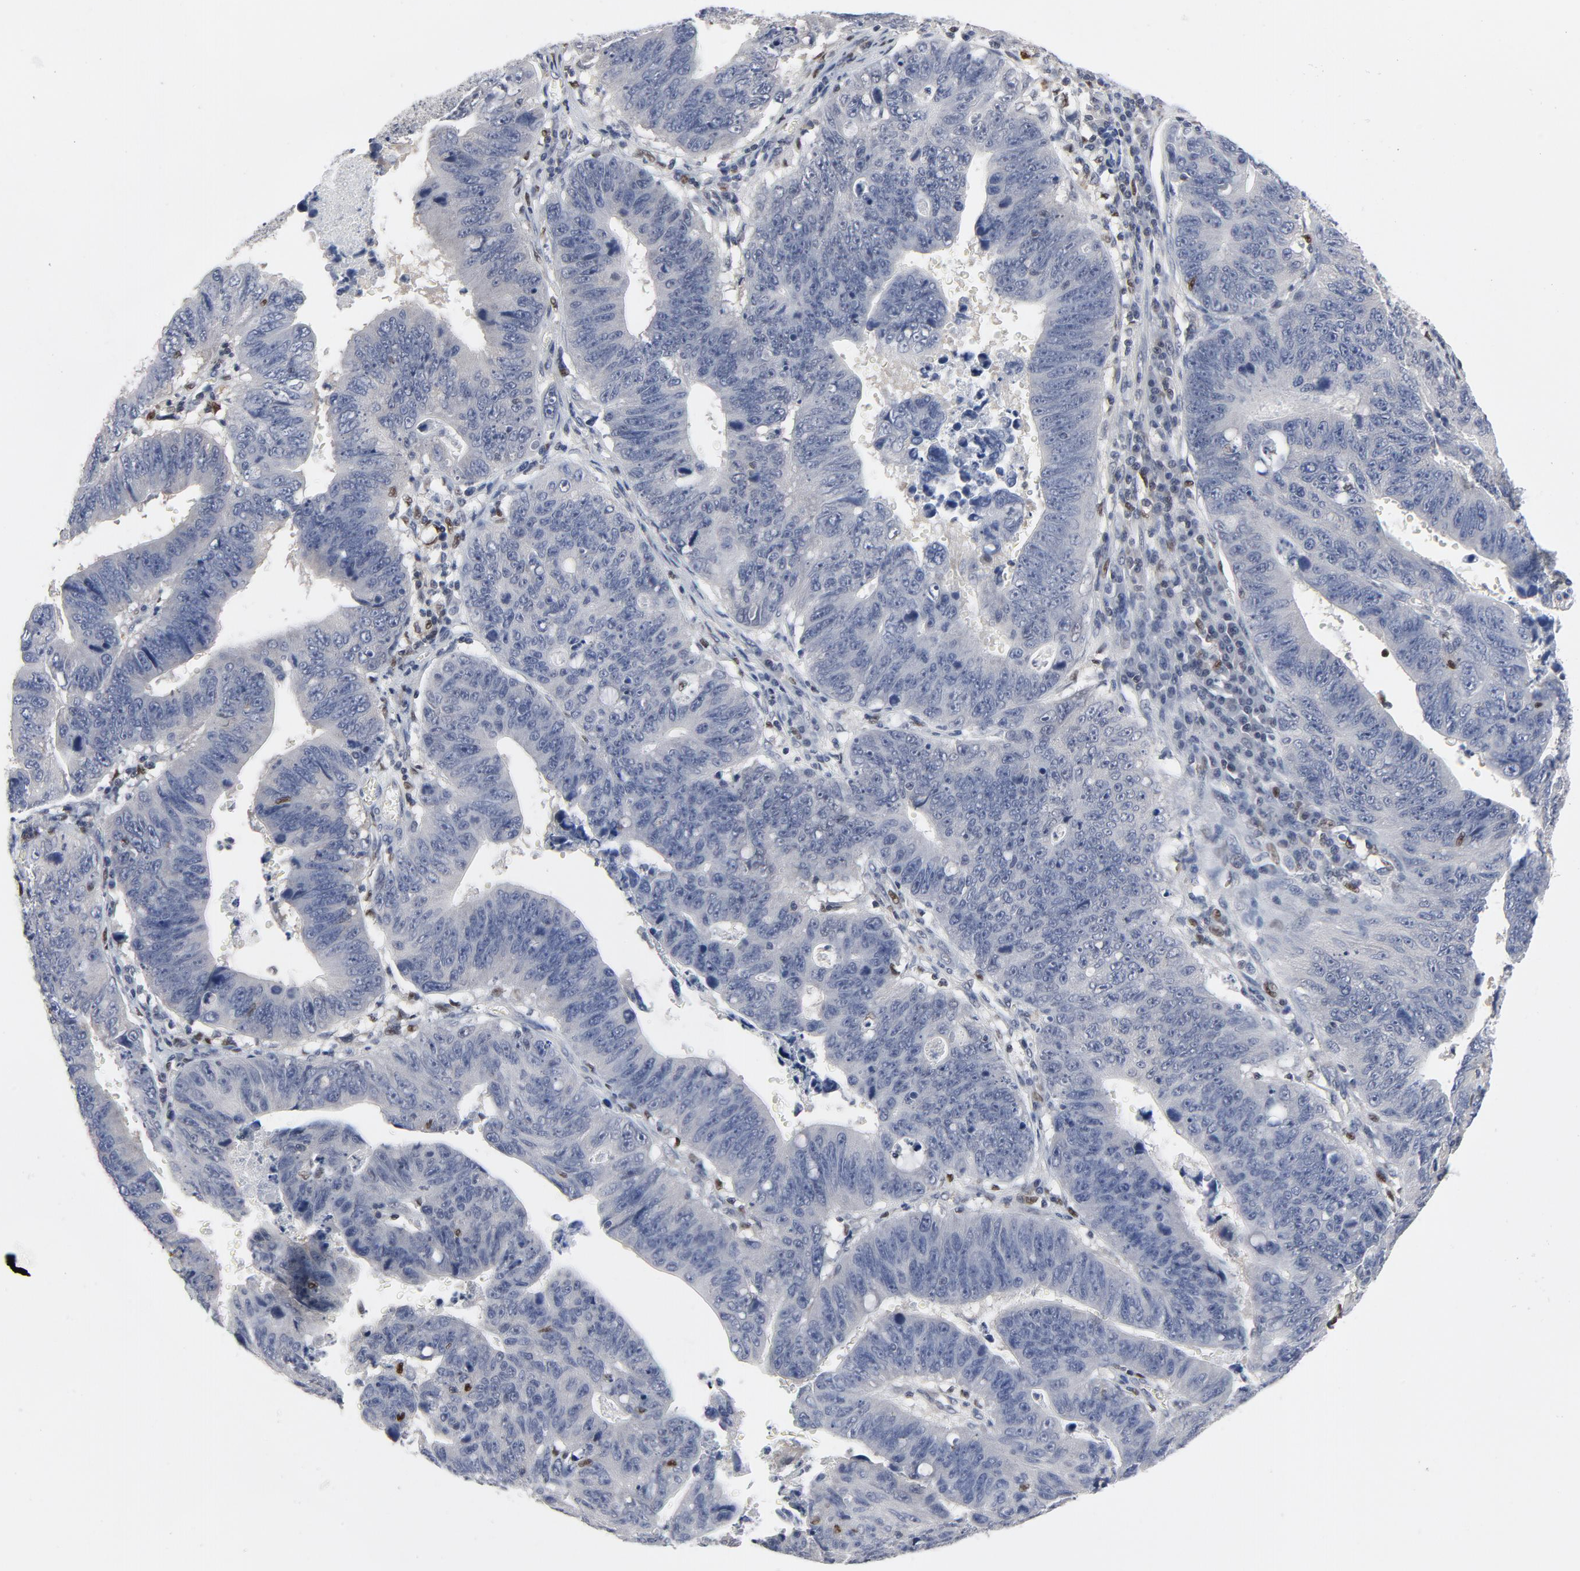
{"staining": {"intensity": "negative", "quantity": "none", "location": "none"}, "tissue": "stomach cancer", "cell_type": "Tumor cells", "image_type": "cancer", "snomed": [{"axis": "morphology", "description": "Adenocarcinoma, NOS"}, {"axis": "topography", "description": "Stomach"}], "caption": "Human stomach adenocarcinoma stained for a protein using IHC displays no staining in tumor cells.", "gene": "NFKB1", "patient": {"sex": "male", "age": 59}}